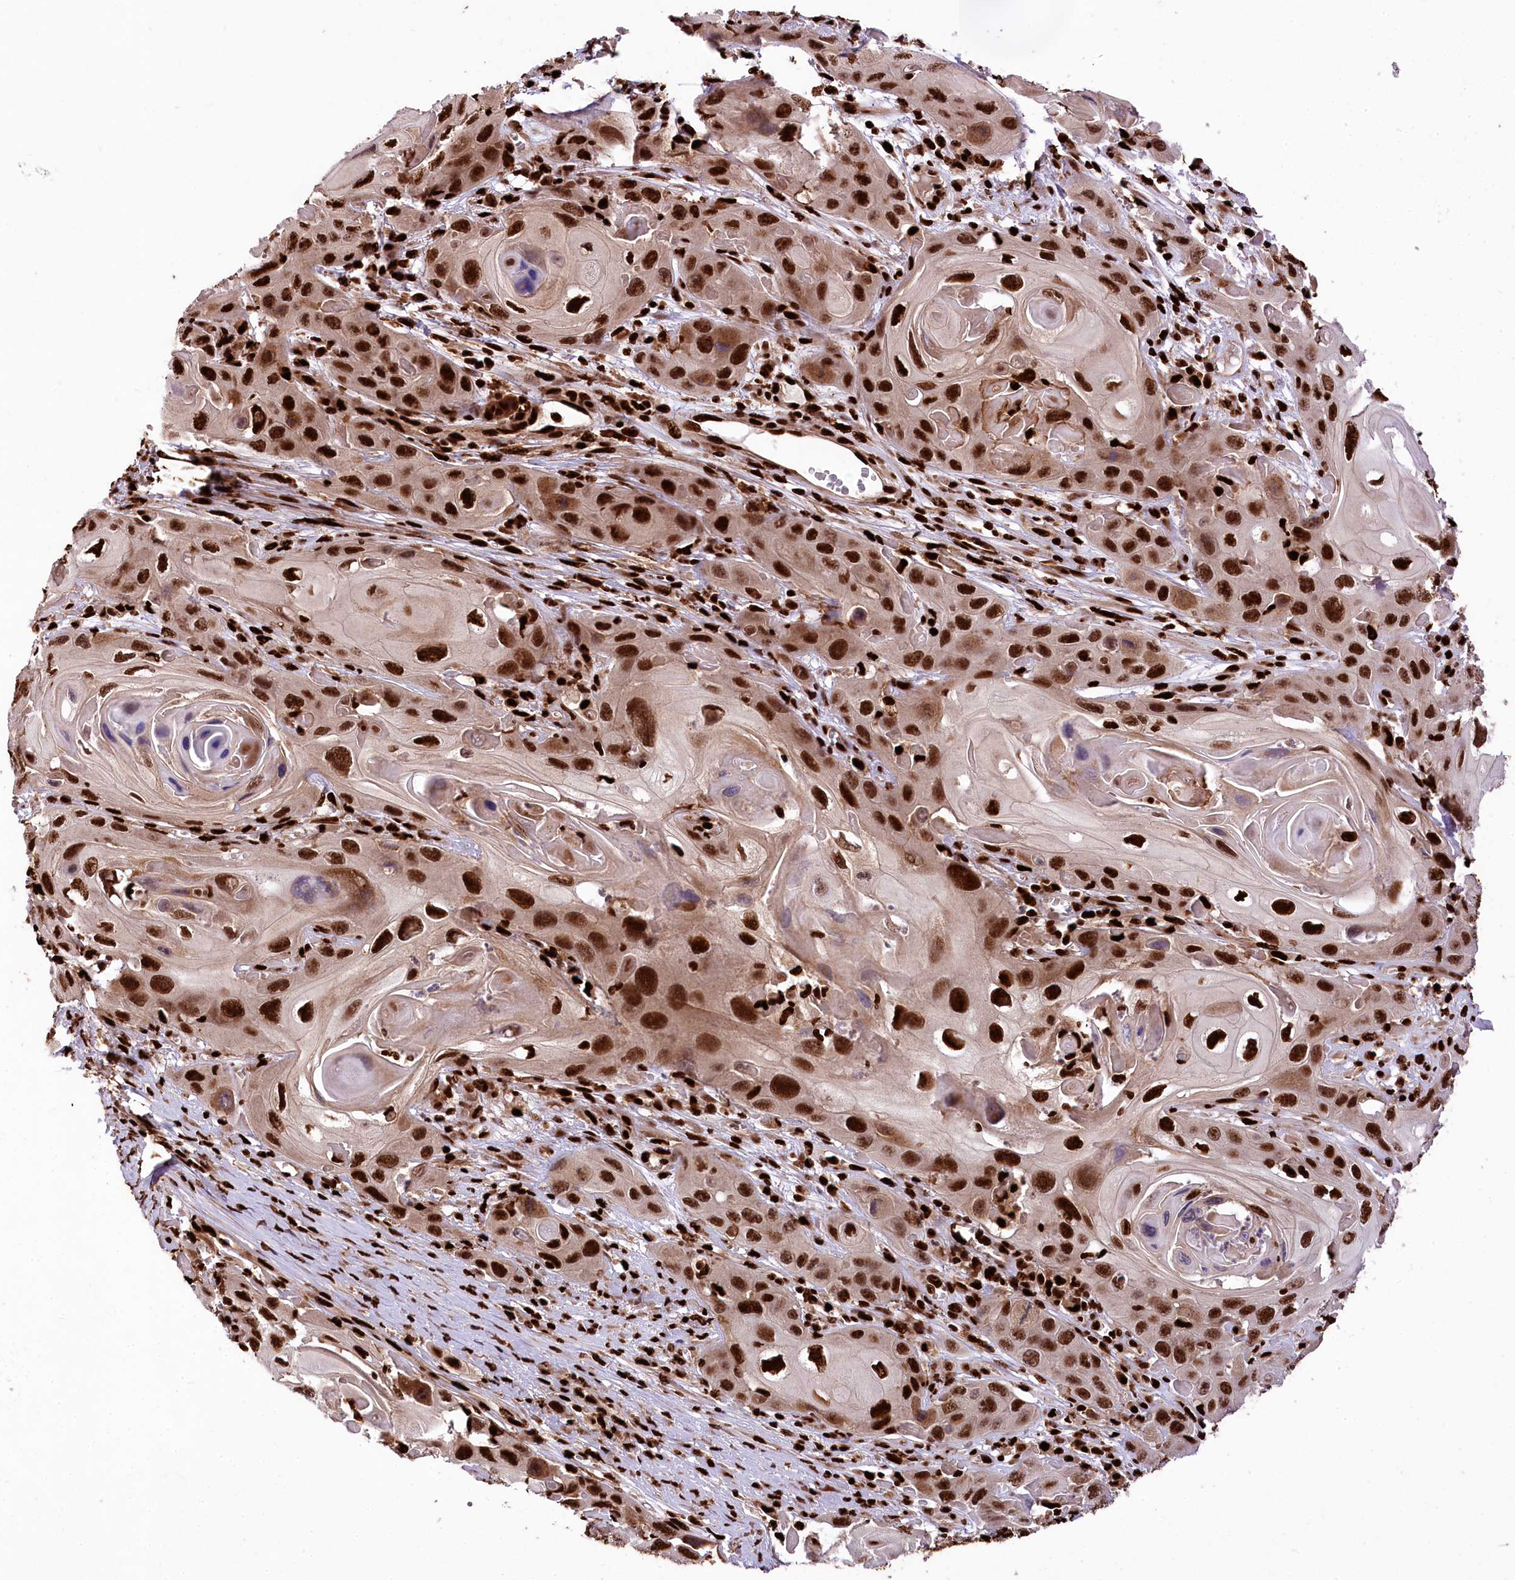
{"staining": {"intensity": "strong", "quantity": ">75%", "location": "cytoplasmic/membranous,nuclear"}, "tissue": "skin cancer", "cell_type": "Tumor cells", "image_type": "cancer", "snomed": [{"axis": "morphology", "description": "Squamous cell carcinoma, NOS"}, {"axis": "topography", "description": "Skin"}], "caption": "Immunohistochemical staining of skin cancer exhibits high levels of strong cytoplasmic/membranous and nuclear protein expression in approximately >75% of tumor cells.", "gene": "FIGN", "patient": {"sex": "male", "age": 55}}